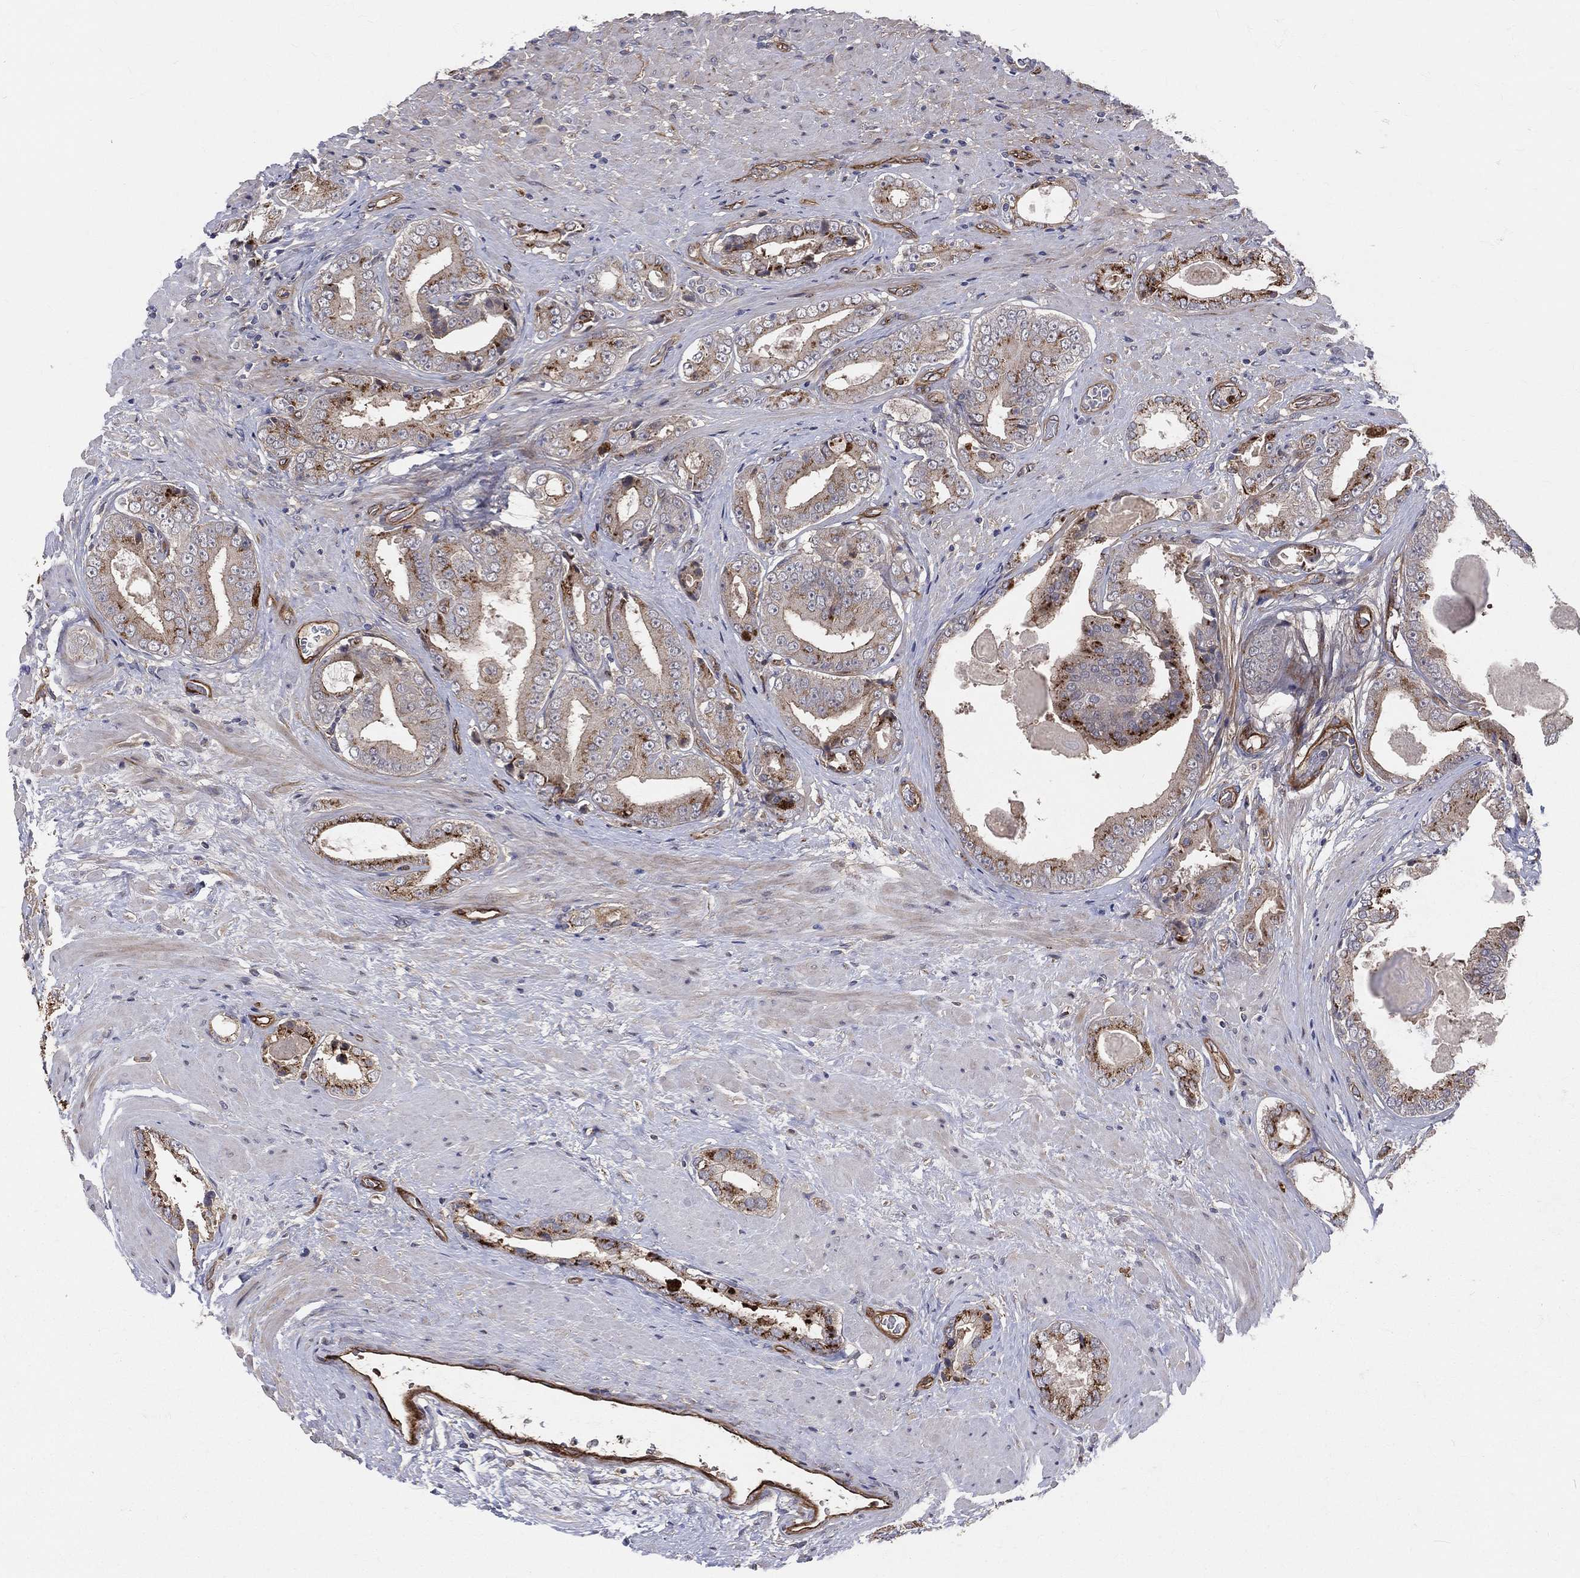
{"staining": {"intensity": "strong", "quantity": "25%-75%", "location": "cytoplasmic/membranous"}, "tissue": "prostate cancer", "cell_type": "Tumor cells", "image_type": "cancer", "snomed": [{"axis": "morphology", "description": "Adenocarcinoma, Low grade"}, {"axis": "topography", "description": "Prostate and seminal vesicle, NOS"}], "caption": "Protein staining by IHC demonstrates strong cytoplasmic/membranous expression in approximately 25%-75% of tumor cells in low-grade adenocarcinoma (prostate). (Brightfield microscopy of DAB IHC at high magnification).", "gene": "ENTPD1", "patient": {"sex": "male", "age": 61}}